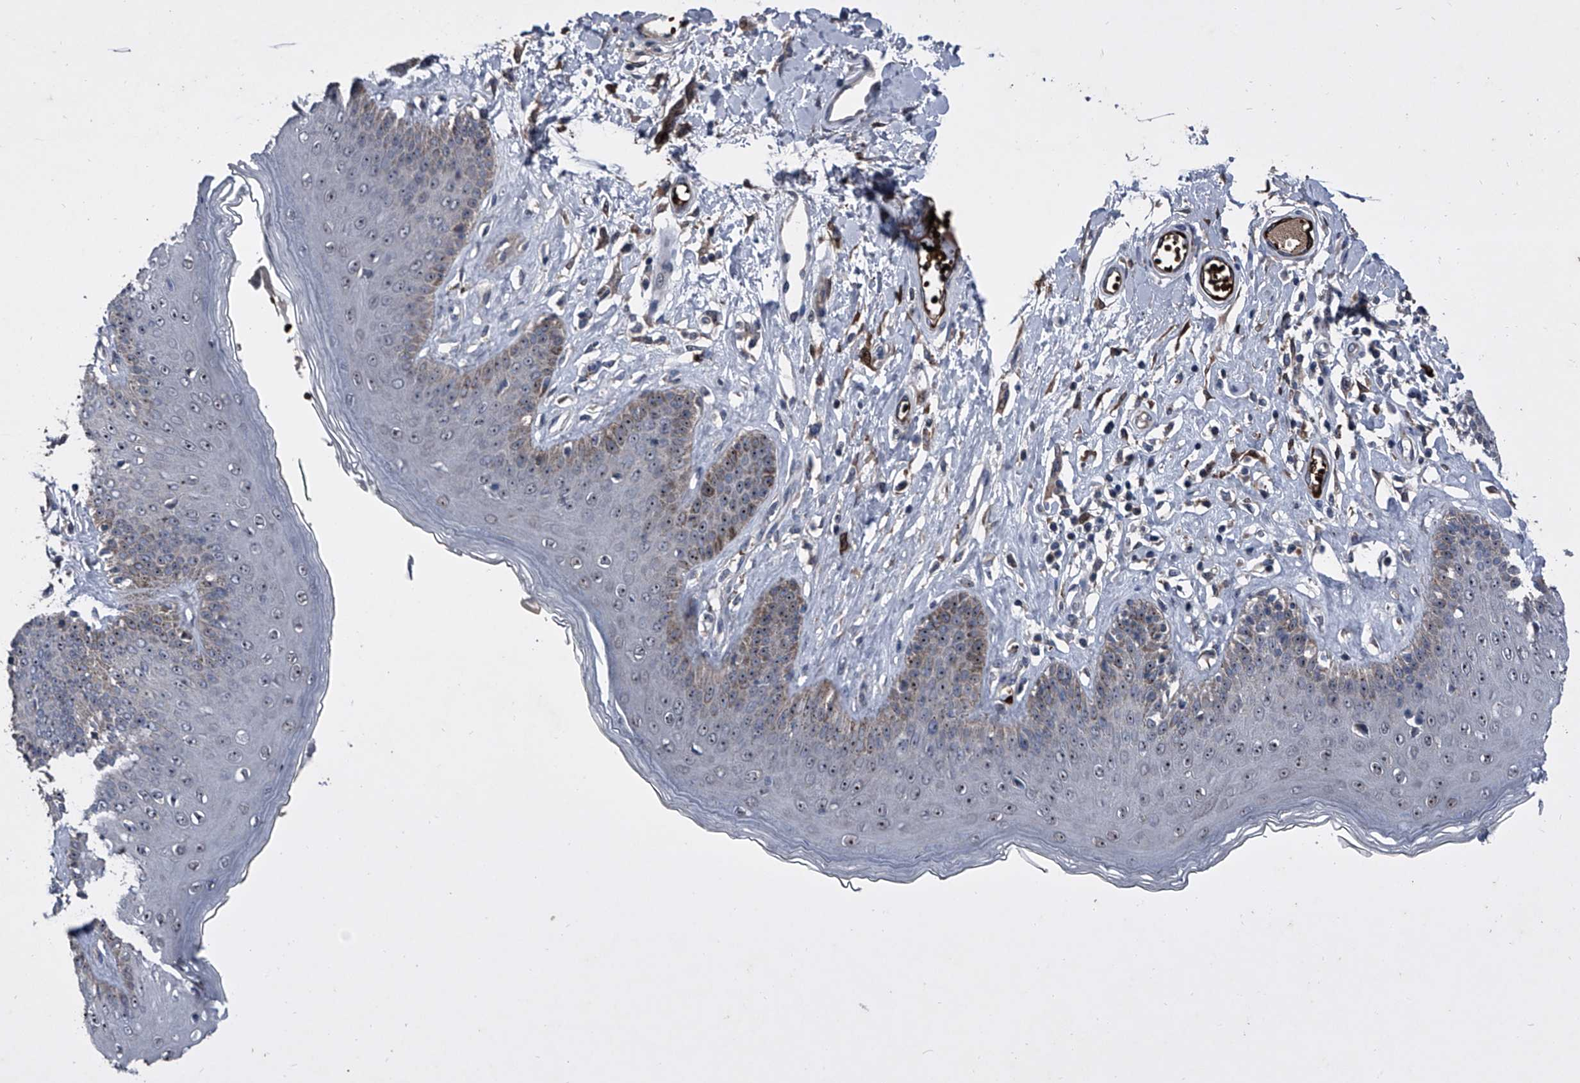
{"staining": {"intensity": "moderate", "quantity": "<25%", "location": "nuclear"}, "tissue": "skin", "cell_type": "Epidermal cells", "image_type": "normal", "snomed": [{"axis": "morphology", "description": "Normal tissue, NOS"}, {"axis": "morphology", "description": "Squamous cell carcinoma, NOS"}, {"axis": "topography", "description": "Vulva"}], "caption": "Epidermal cells demonstrate moderate nuclear positivity in approximately <25% of cells in unremarkable skin.", "gene": "CEP85L", "patient": {"sex": "female", "age": 85}}